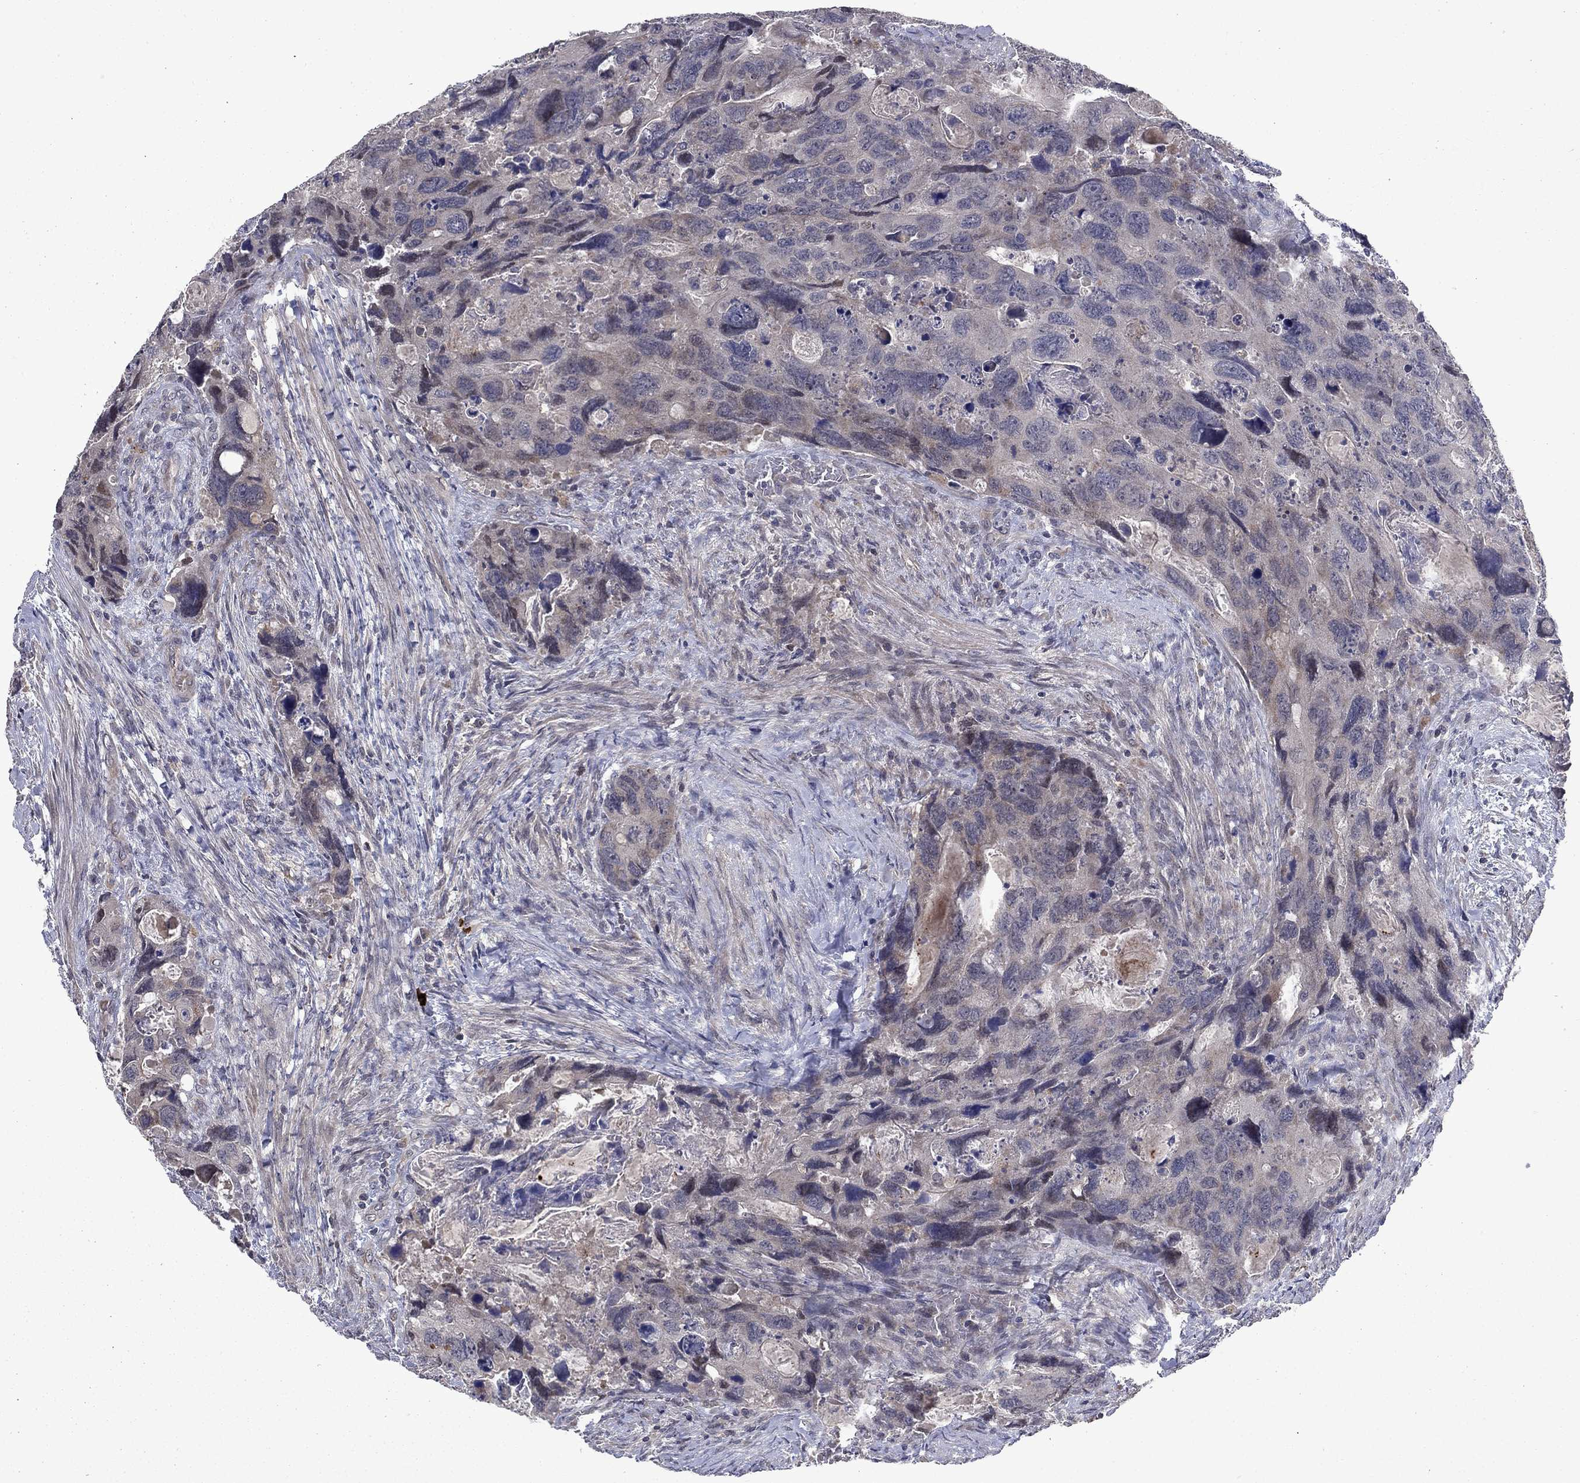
{"staining": {"intensity": "negative", "quantity": "none", "location": "none"}, "tissue": "colorectal cancer", "cell_type": "Tumor cells", "image_type": "cancer", "snomed": [{"axis": "morphology", "description": "Adenocarcinoma, NOS"}, {"axis": "topography", "description": "Rectum"}], "caption": "IHC histopathology image of neoplastic tissue: adenocarcinoma (colorectal) stained with DAB (3,3'-diaminobenzidine) exhibits no significant protein expression in tumor cells.", "gene": "FAM3B", "patient": {"sex": "male", "age": 62}}